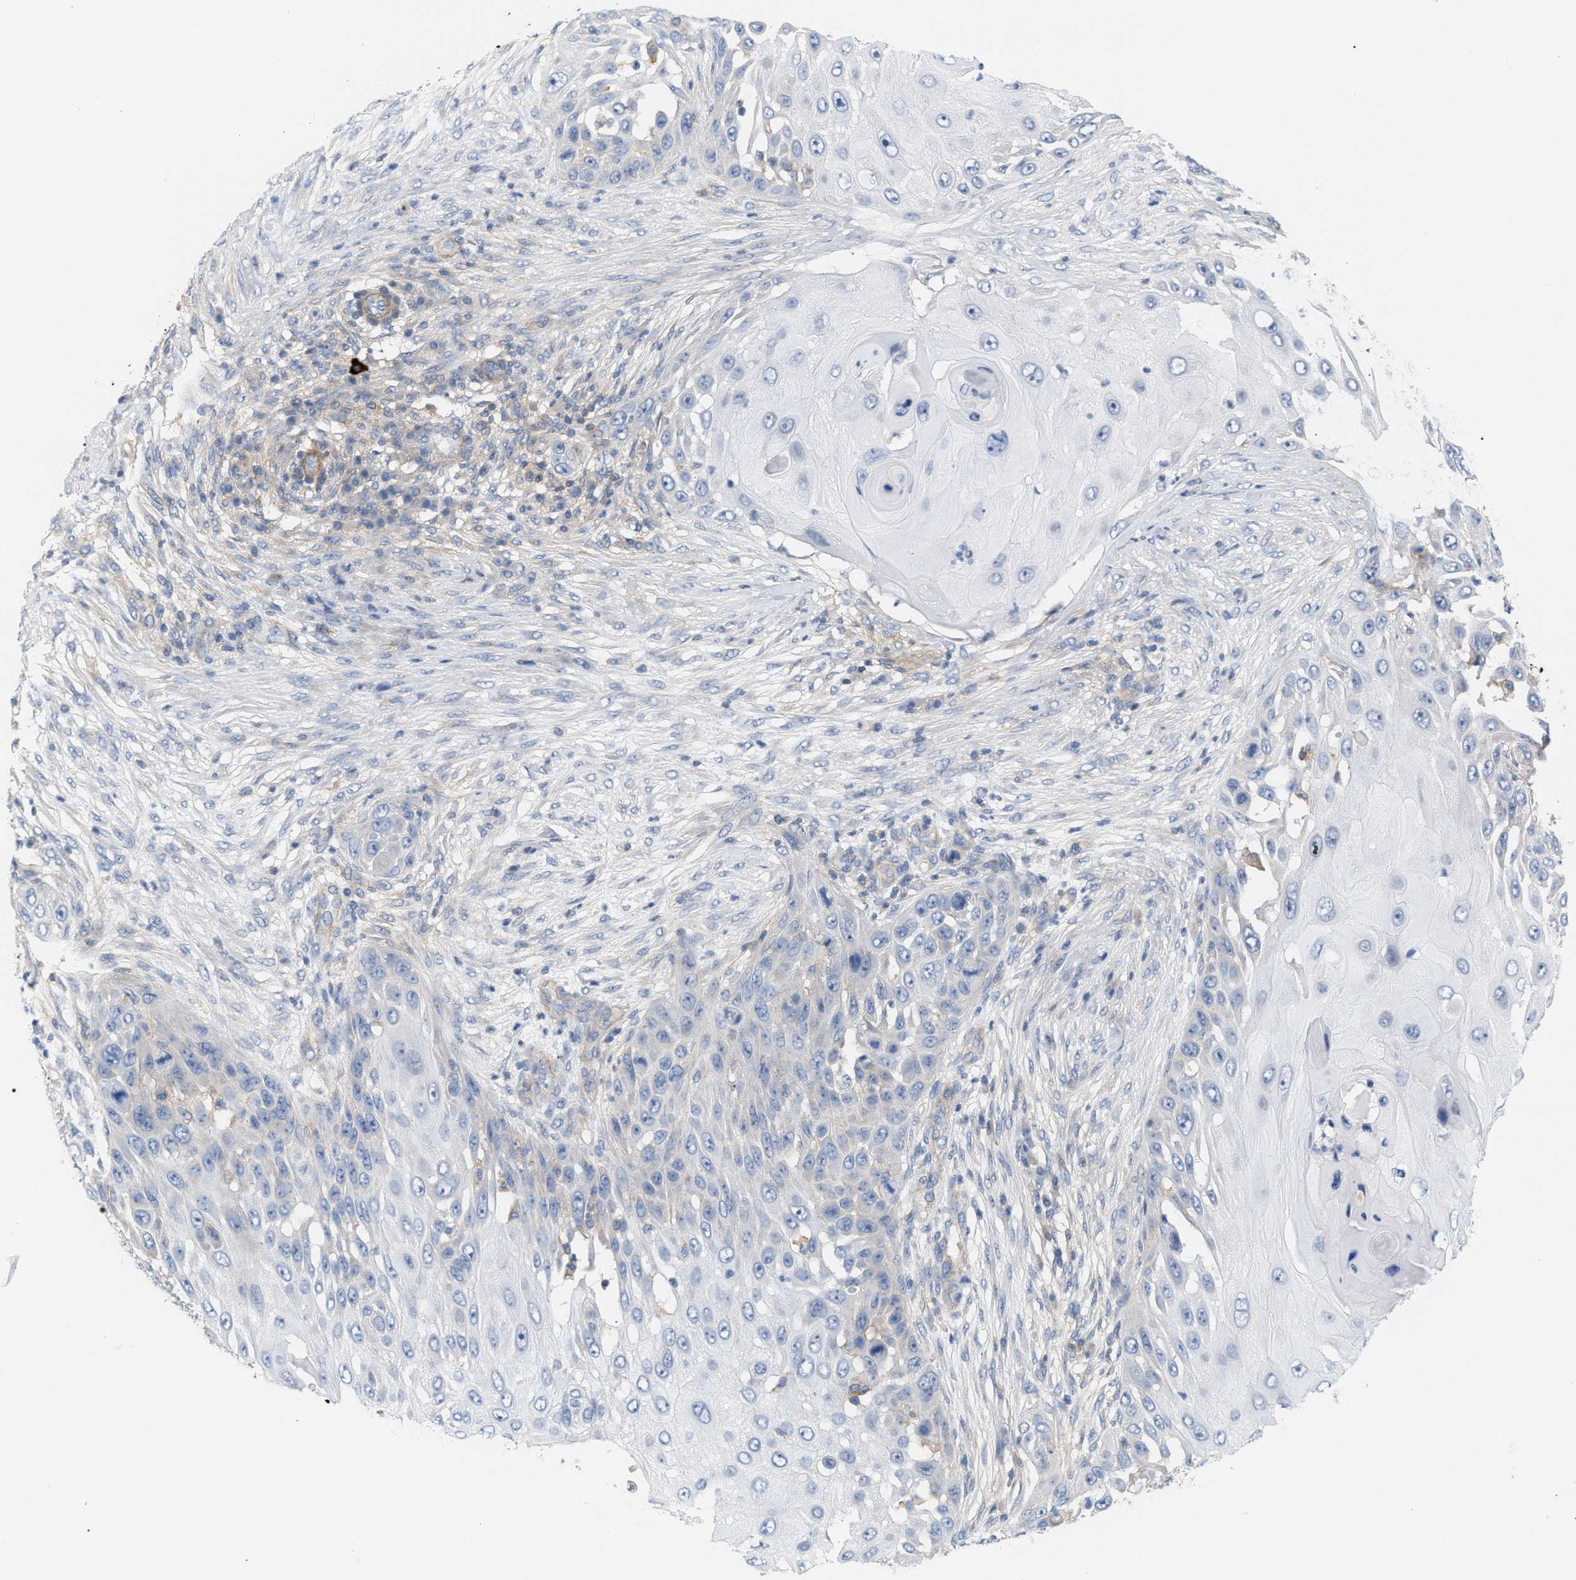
{"staining": {"intensity": "negative", "quantity": "none", "location": "none"}, "tissue": "skin cancer", "cell_type": "Tumor cells", "image_type": "cancer", "snomed": [{"axis": "morphology", "description": "Squamous cell carcinoma, NOS"}, {"axis": "topography", "description": "Skin"}], "caption": "DAB (3,3'-diaminobenzidine) immunohistochemical staining of skin cancer (squamous cell carcinoma) displays no significant expression in tumor cells.", "gene": "LRCH1", "patient": {"sex": "female", "age": 44}}